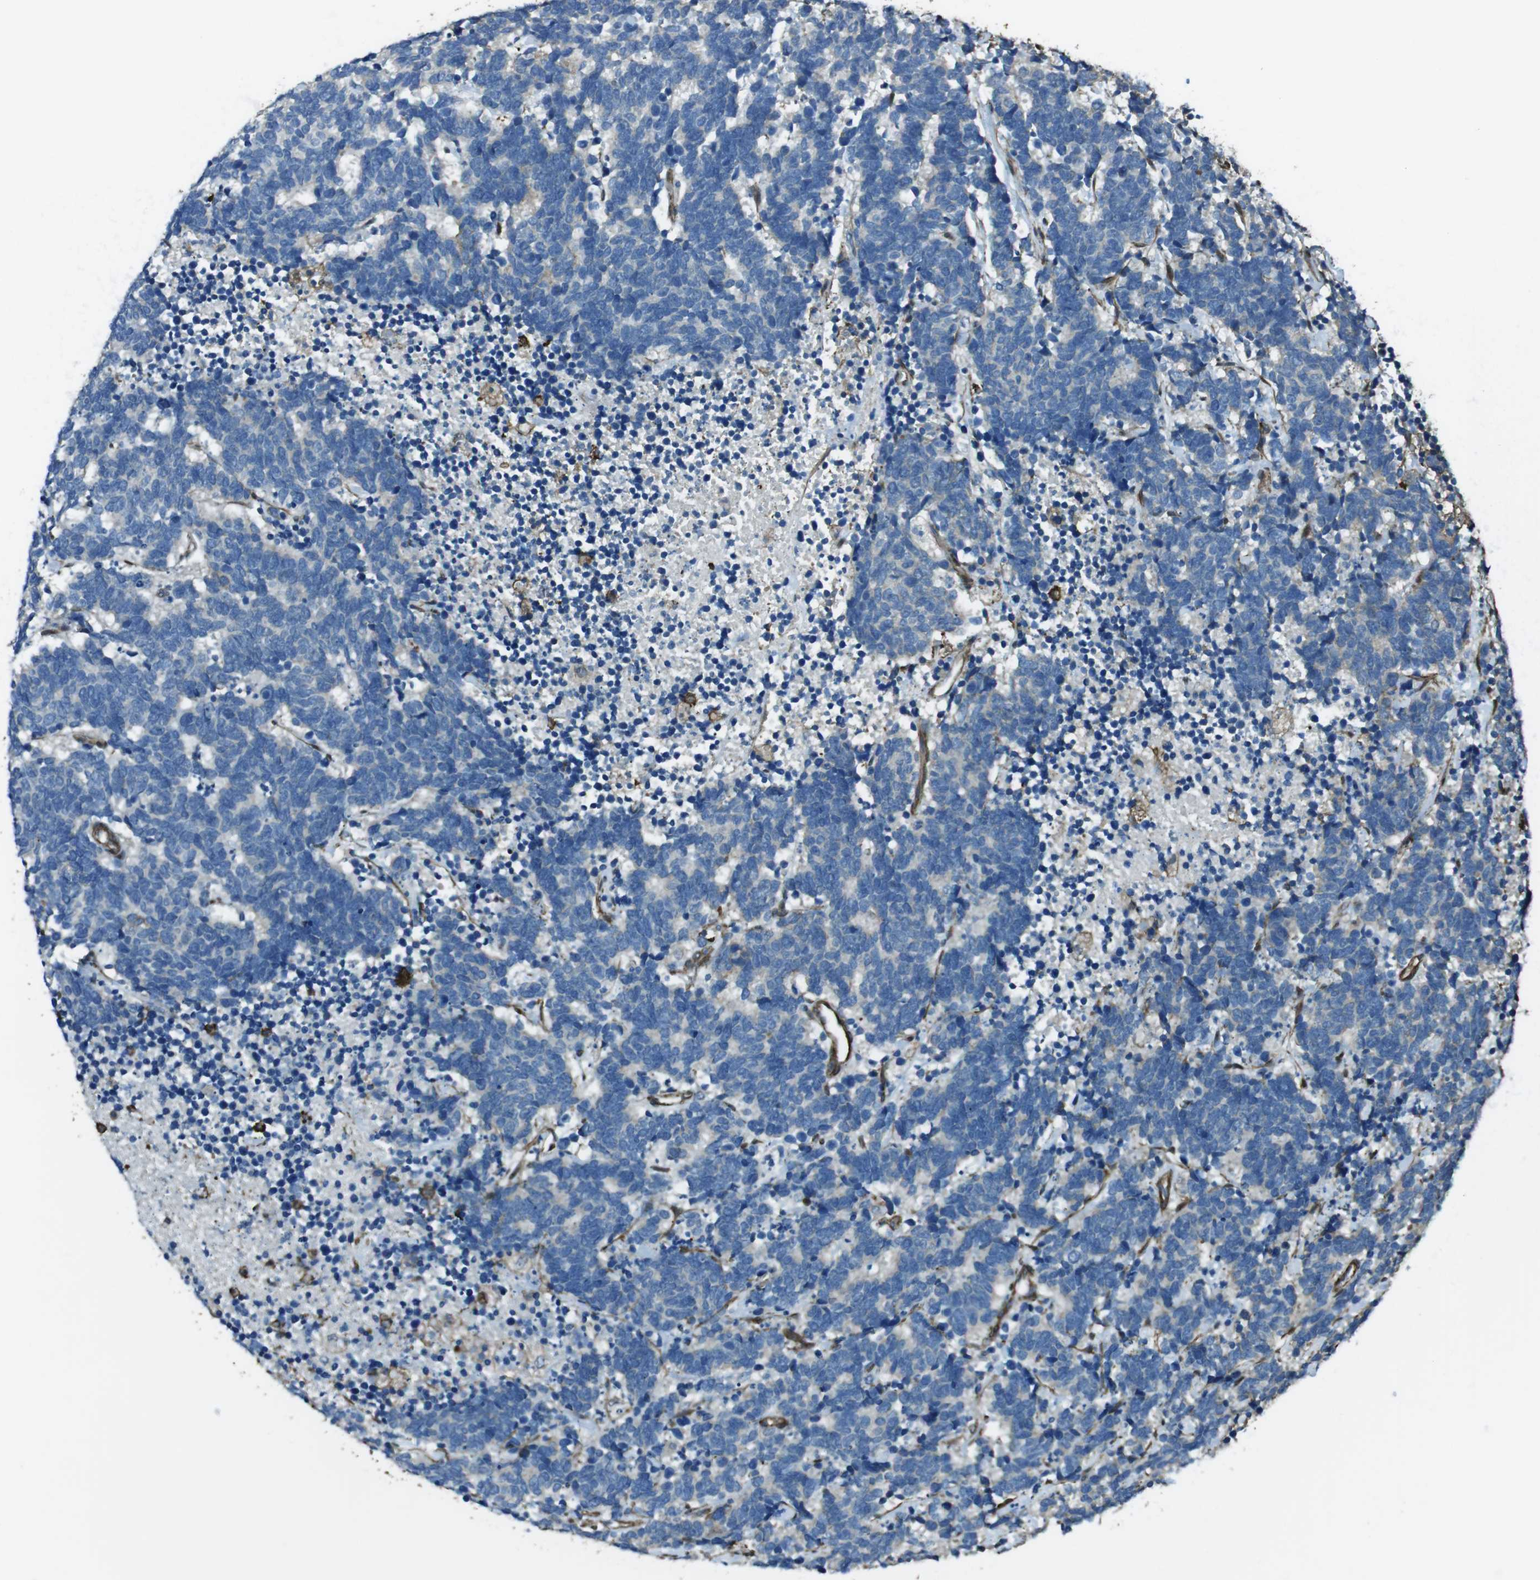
{"staining": {"intensity": "negative", "quantity": "none", "location": "none"}, "tissue": "carcinoid", "cell_type": "Tumor cells", "image_type": "cancer", "snomed": [{"axis": "morphology", "description": "Carcinoma, NOS"}, {"axis": "morphology", "description": "Carcinoid, malignant, NOS"}, {"axis": "topography", "description": "Urinary bladder"}], "caption": "Tumor cells are negative for protein expression in human carcinoma. (DAB (3,3'-diaminobenzidine) IHC with hematoxylin counter stain).", "gene": "SFT2D1", "patient": {"sex": "male", "age": 57}}